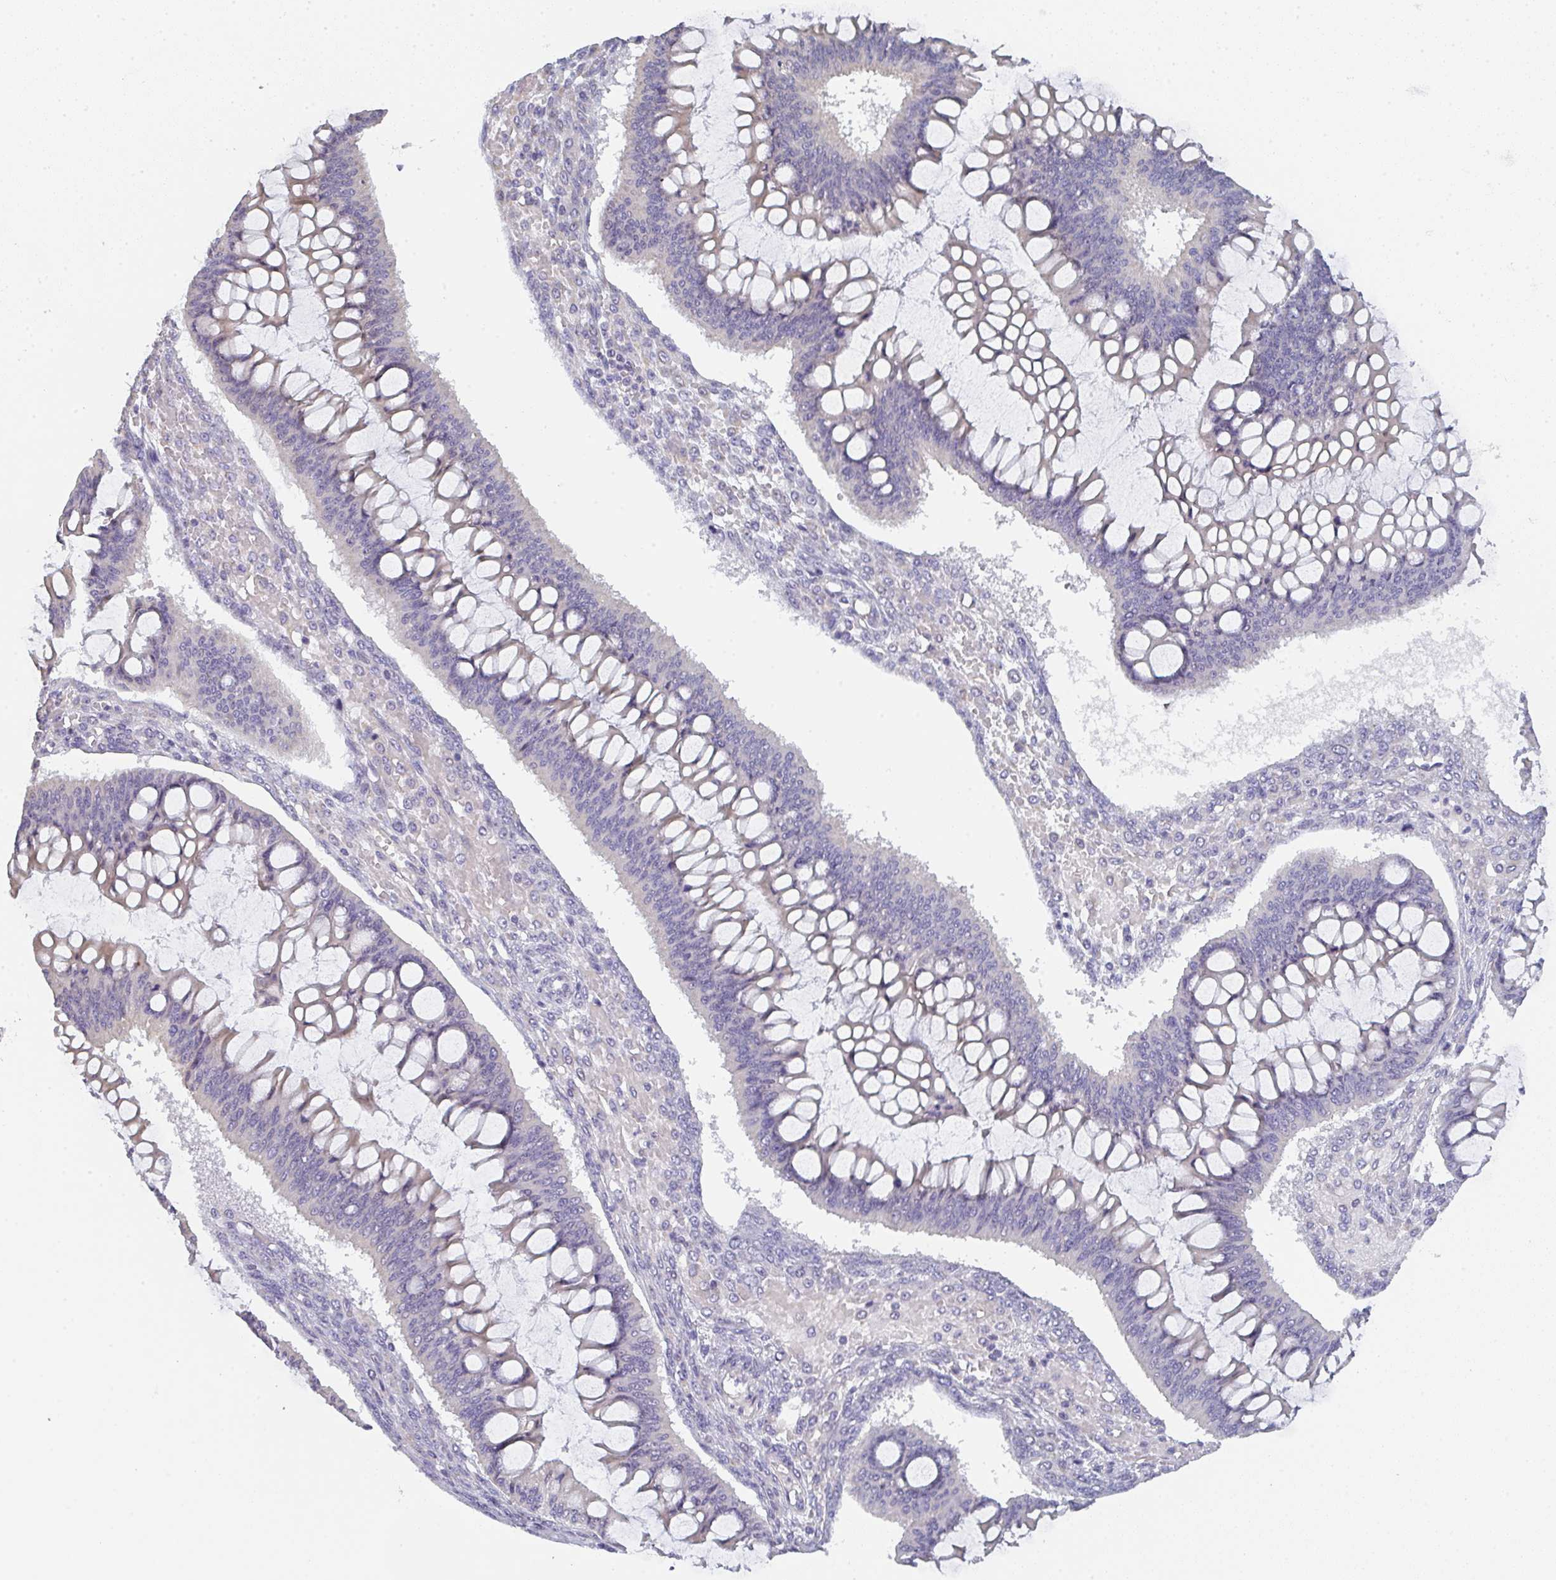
{"staining": {"intensity": "weak", "quantity": "25%-75%", "location": "cytoplasmic/membranous"}, "tissue": "ovarian cancer", "cell_type": "Tumor cells", "image_type": "cancer", "snomed": [{"axis": "morphology", "description": "Cystadenocarcinoma, mucinous, NOS"}, {"axis": "topography", "description": "Ovary"}], "caption": "Mucinous cystadenocarcinoma (ovarian) was stained to show a protein in brown. There is low levels of weak cytoplasmic/membranous expression in about 25%-75% of tumor cells.", "gene": "CACNA1S", "patient": {"sex": "female", "age": 73}}